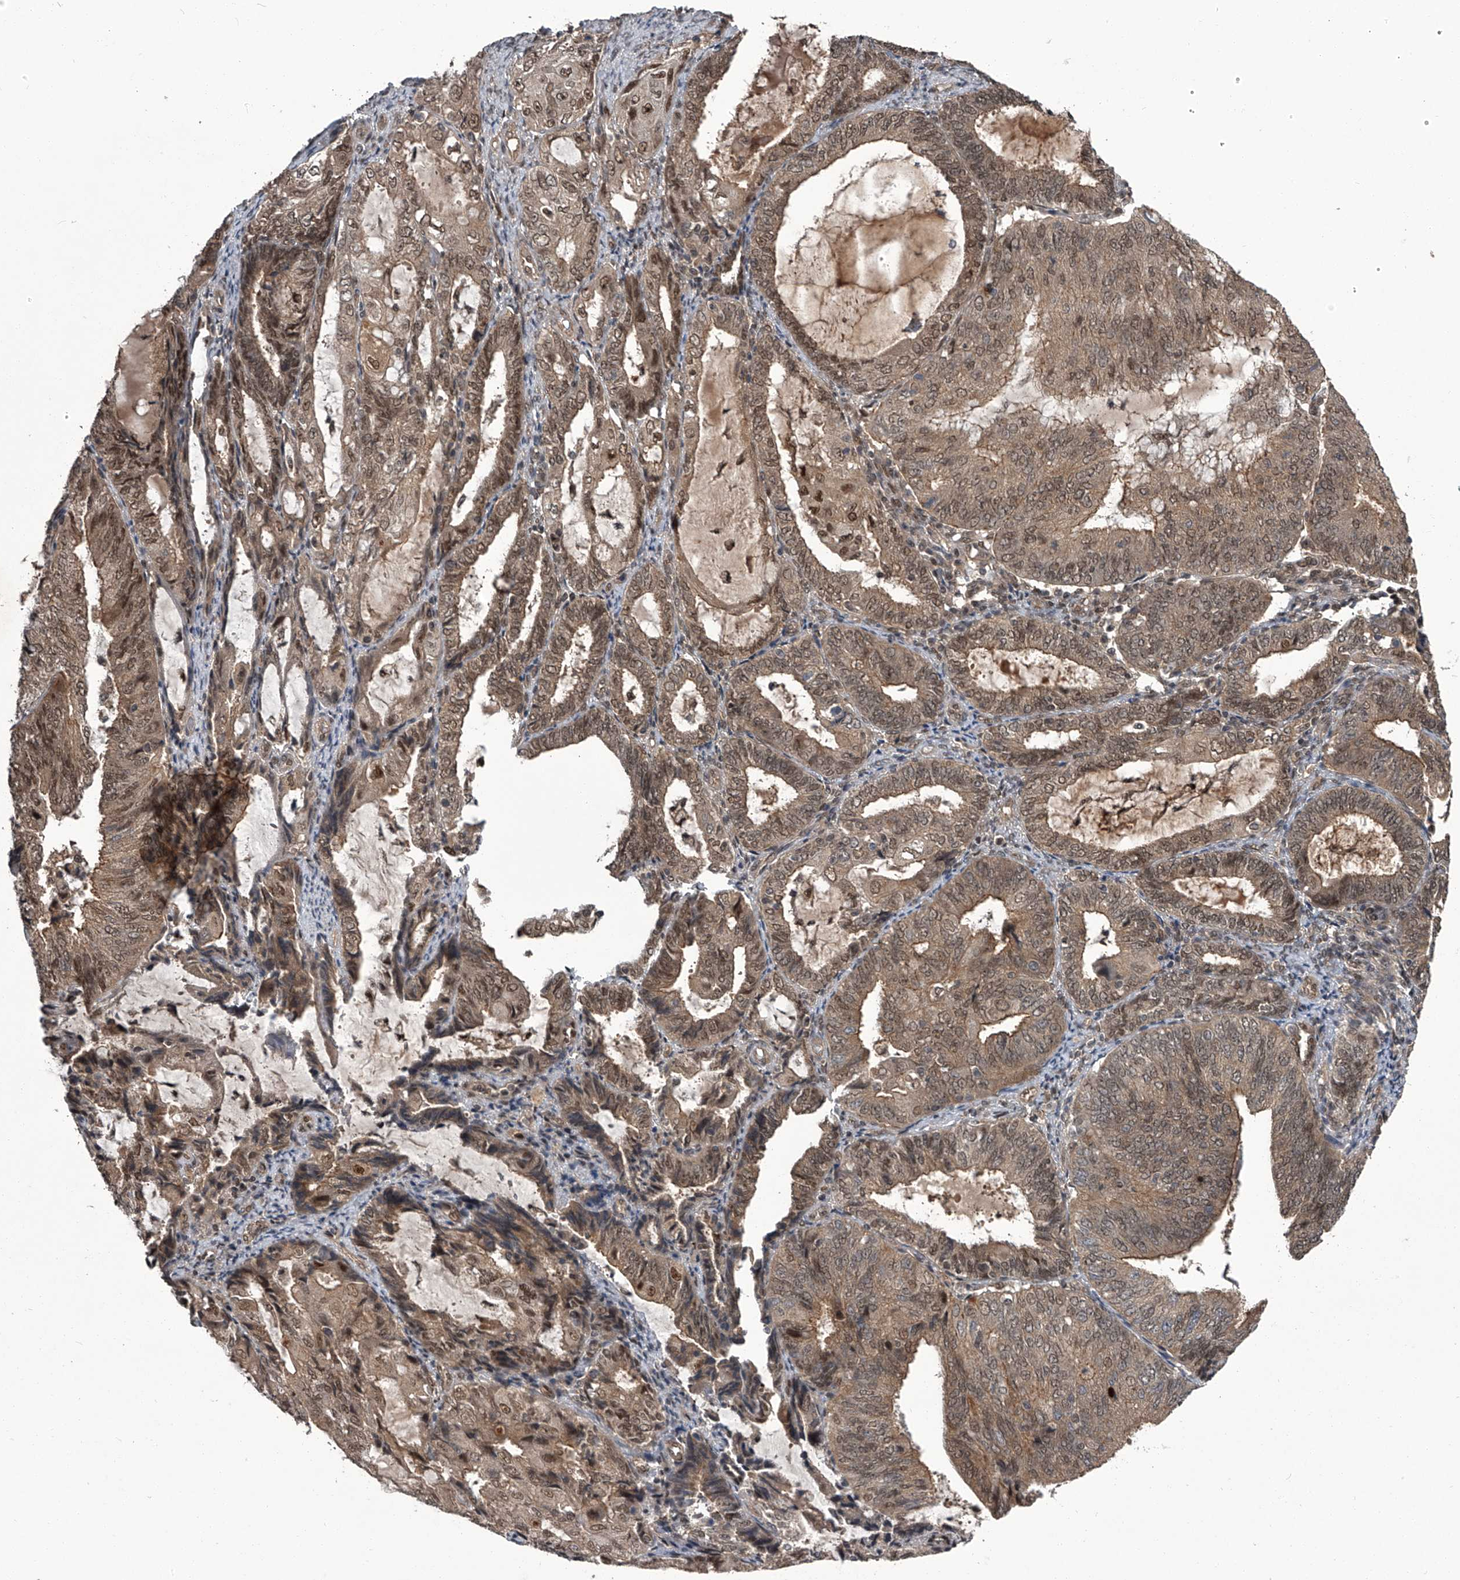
{"staining": {"intensity": "moderate", "quantity": ">75%", "location": "cytoplasmic/membranous,nuclear"}, "tissue": "endometrial cancer", "cell_type": "Tumor cells", "image_type": "cancer", "snomed": [{"axis": "morphology", "description": "Adenocarcinoma, NOS"}, {"axis": "topography", "description": "Endometrium"}], "caption": "This histopathology image displays immunohistochemistry (IHC) staining of human endometrial cancer (adenocarcinoma), with medium moderate cytoplasmic/membranous and nuclear positivity in about >75% of tumor cells.", "gene": "SLC12A8", "patient": {"sex": "female", "age": 81}}